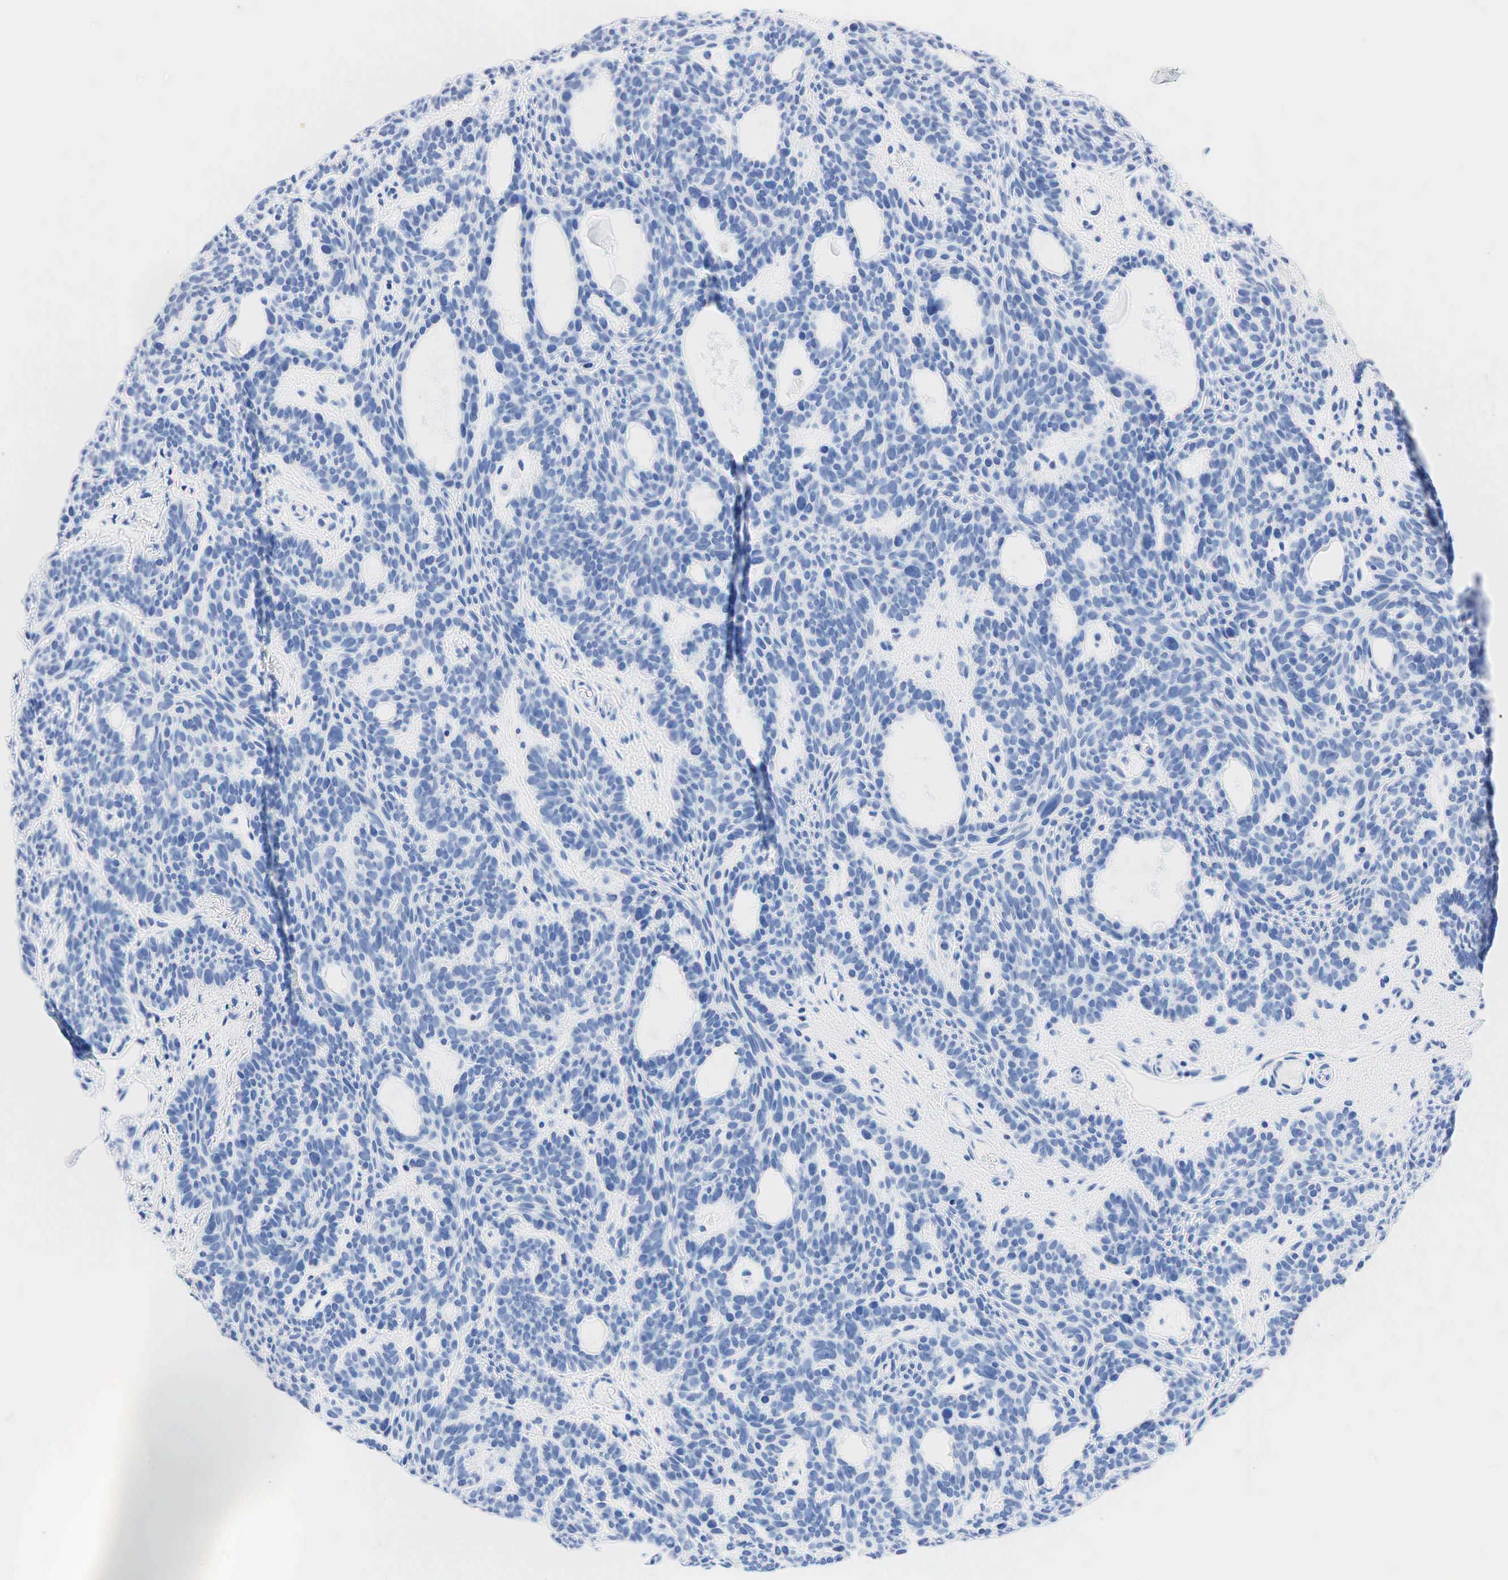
{"staining": {"intensity": "negative", "quantity": "none", "location": "none"}, "tissue": "skin cancer", "cell_type": "Tumor cells", "image_type": "cancer", "snomed": [{"axis": "morphology", "description": "Basal cell carcinoma"}, {"axis": "topography", "description": "Skin"}], "caption": "An image of human basal cell carcinoma (skin) is negative for staining in tumor cells.", "gene": "INHA", "patient": {"sex": "male", "age": 44}}